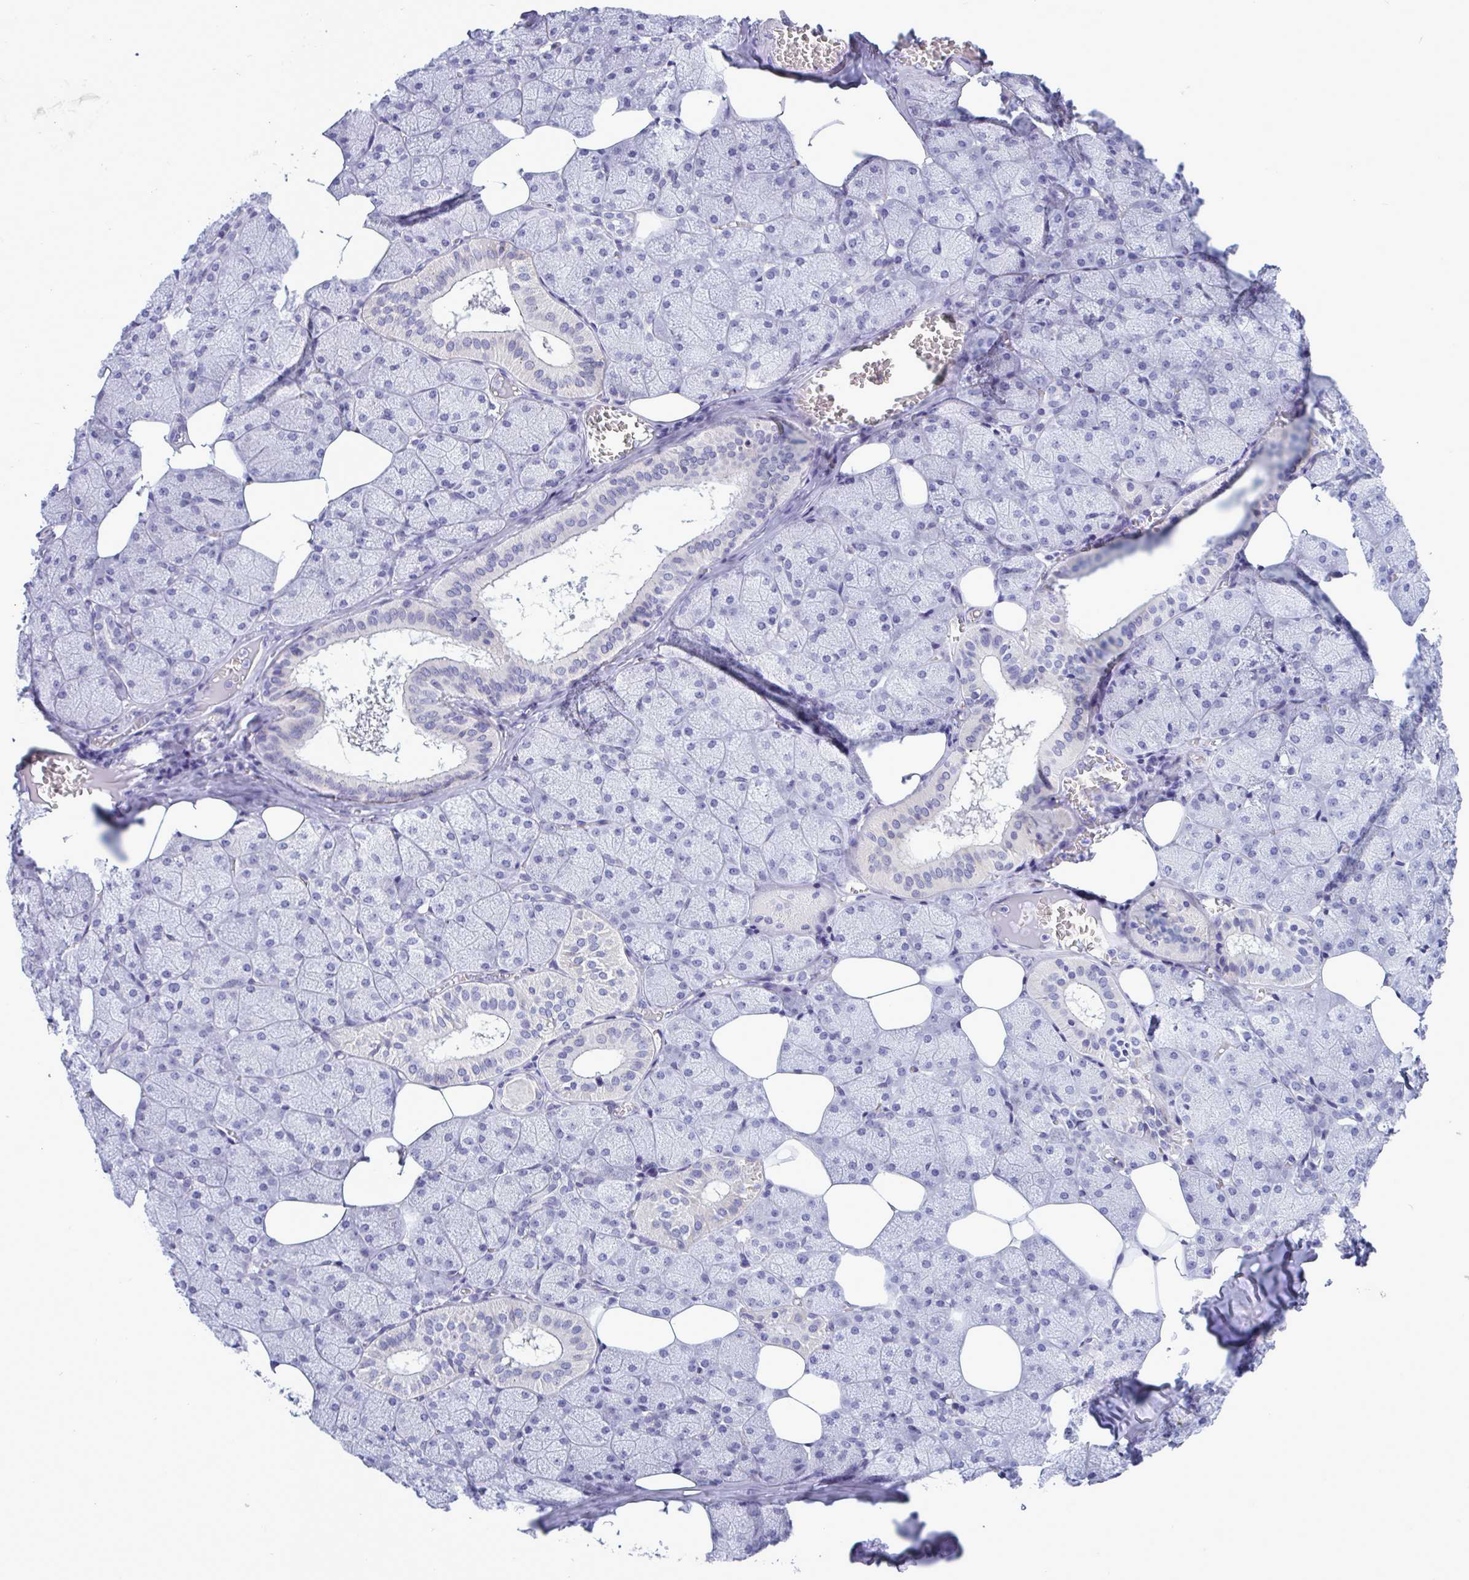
{"staining": {"intensity": "negative", "quantity": "none", "location": "none"}, "tissue": "salivary gland", "cell_type": "Glandular cells", "image_type": "normal", "snomed": [{"axis": "morphology", "description": "Normal tissue, NOS"}, {"axis": "topography", "description": "Salivary gland"}, {"axis": "topography", "description": "Peripheral nerve tissue"}], "caption": "The image exhibits no significant staining in glandular cells of salivary gland.", "gene": "MFSD4A", "patient": {"sex": "male", "age": 38}}